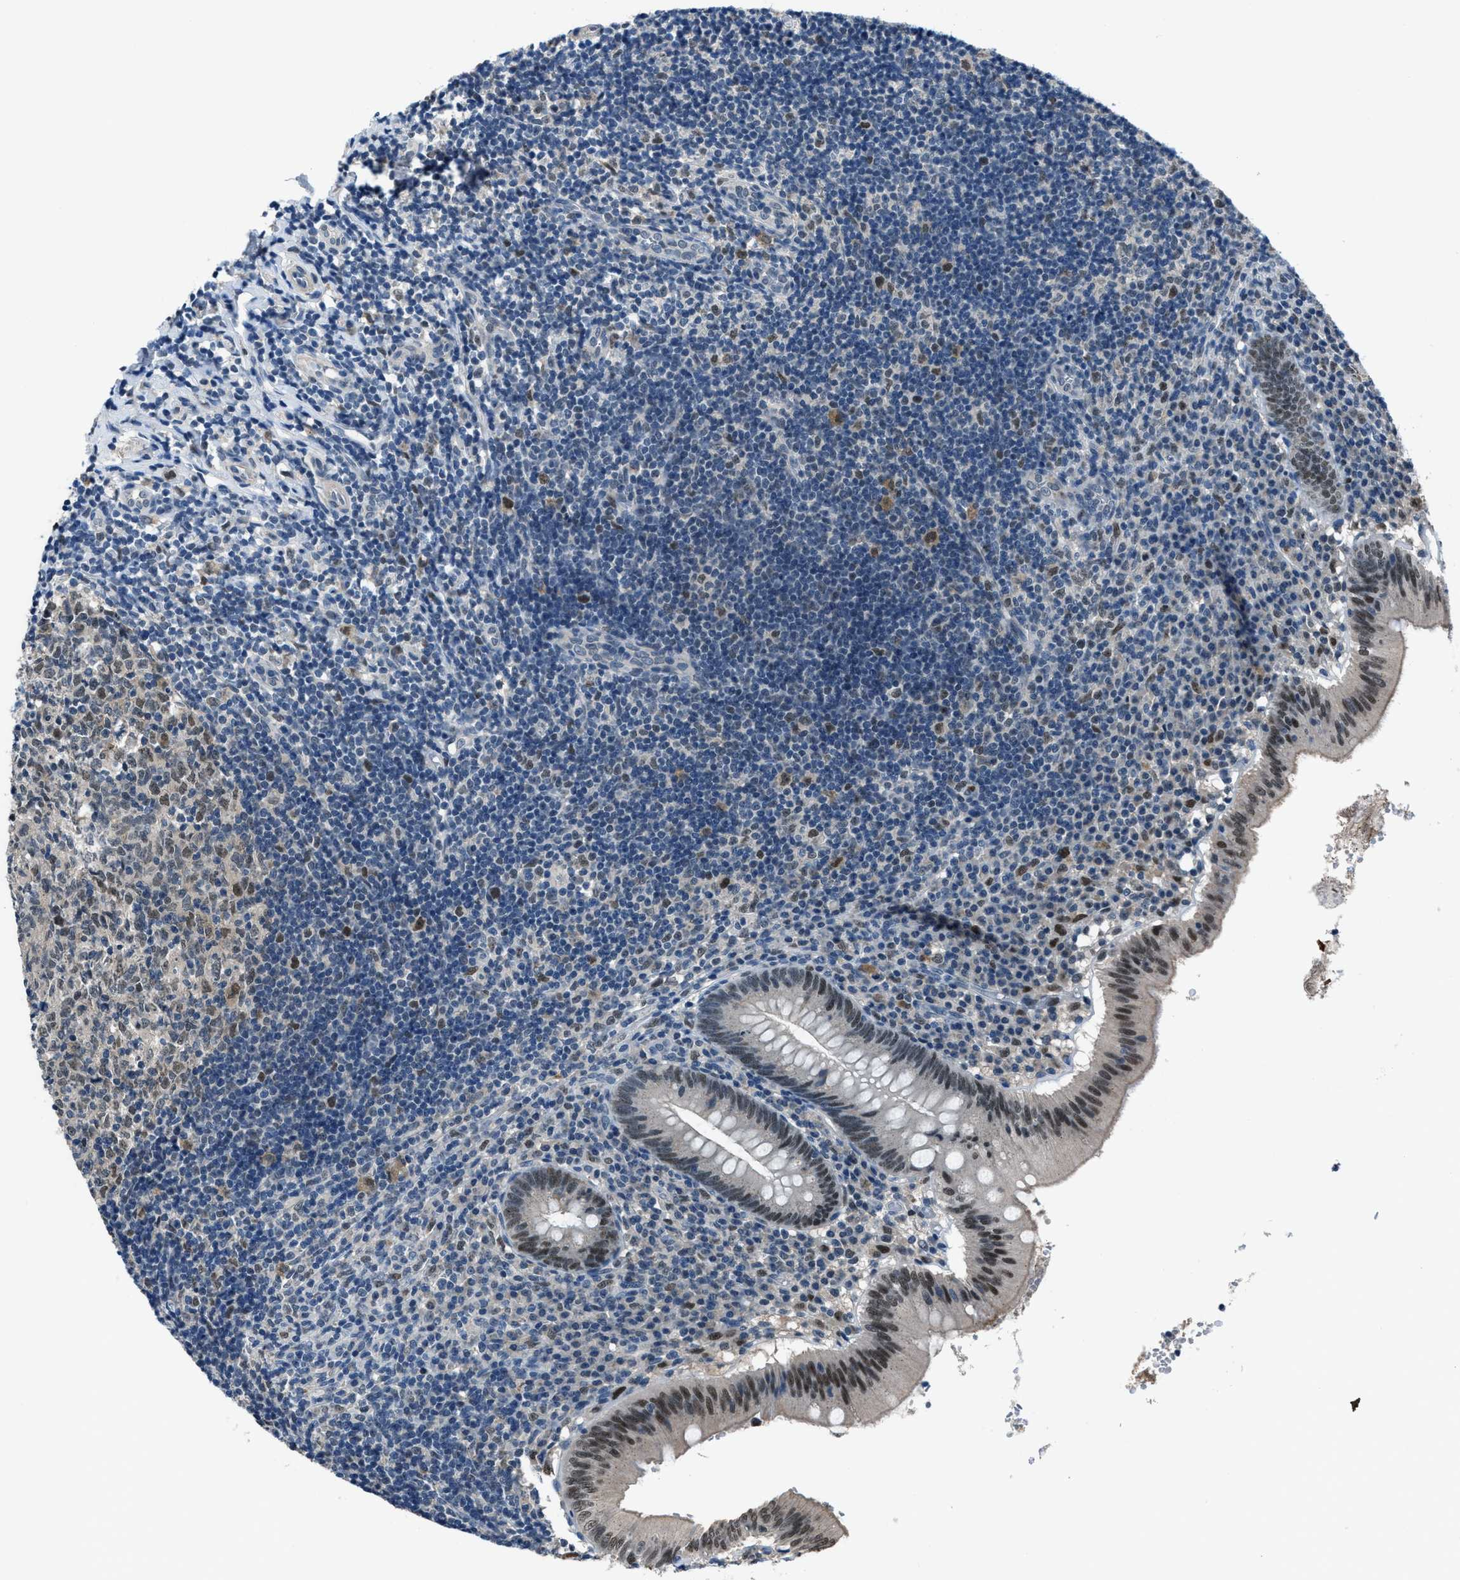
{"staining": {"intensity": "moderate", "quantity": ">75%", "location": "nuclear"}, "tissue": "appendix", "cell_type": "Glandular cells", "image_type": "normal", "snomed": [{"axis": "morphology", "description": "Normal tissue, NOS"}, {"axis": "topography", "description": "Appendix"}], "caption": "Glandular cells show medium levels of moderate nuclear staining in approximately >75% of cells in benign human appendix. (DAB (3,3'-diaminobenzidine) = brown stain, brightfield microscopy at high magnification).", "gene": "DUSP19", "patient": {"sex": "male", "age": 8}}